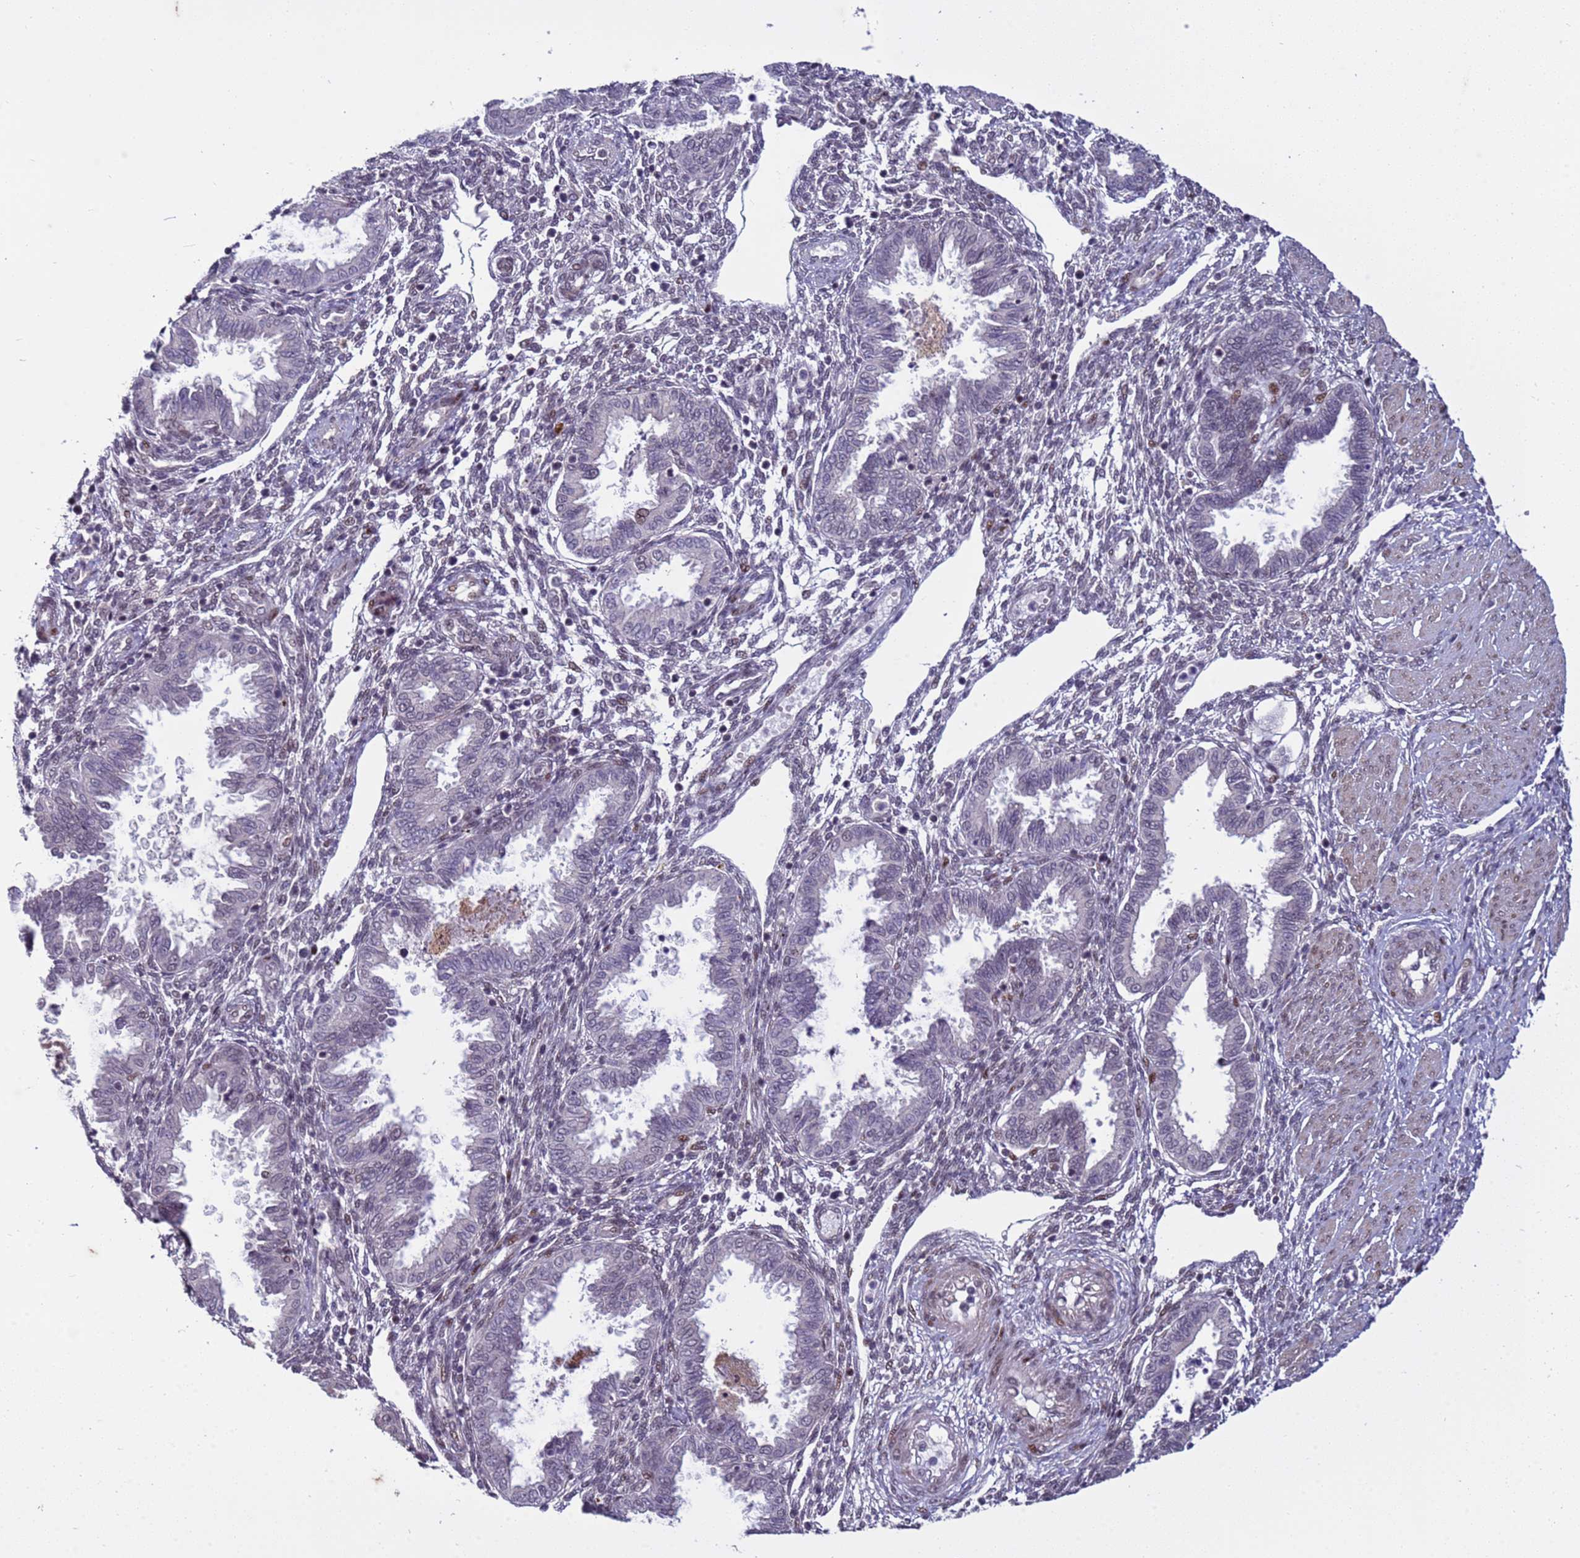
{"staining": {"intensity": "negative", "quantity": "none", "location": "none"}, "tissue": "endometrium", "cell_type": "Cells in endometrial stroma", "image_type": "normal", "snomed": [{"axis": "morphology", "description": "Normal tissue, NOS"}, {"axis": "topography", "description": "Endometrium"}], "caption": "IHC photomicrograph of benign endometrium stained for a protein (brown), which demonstrates no staining in cells in endometrial stroma.", "gene": "SHC3", "patient": {"sex": "female", "age": 33}}